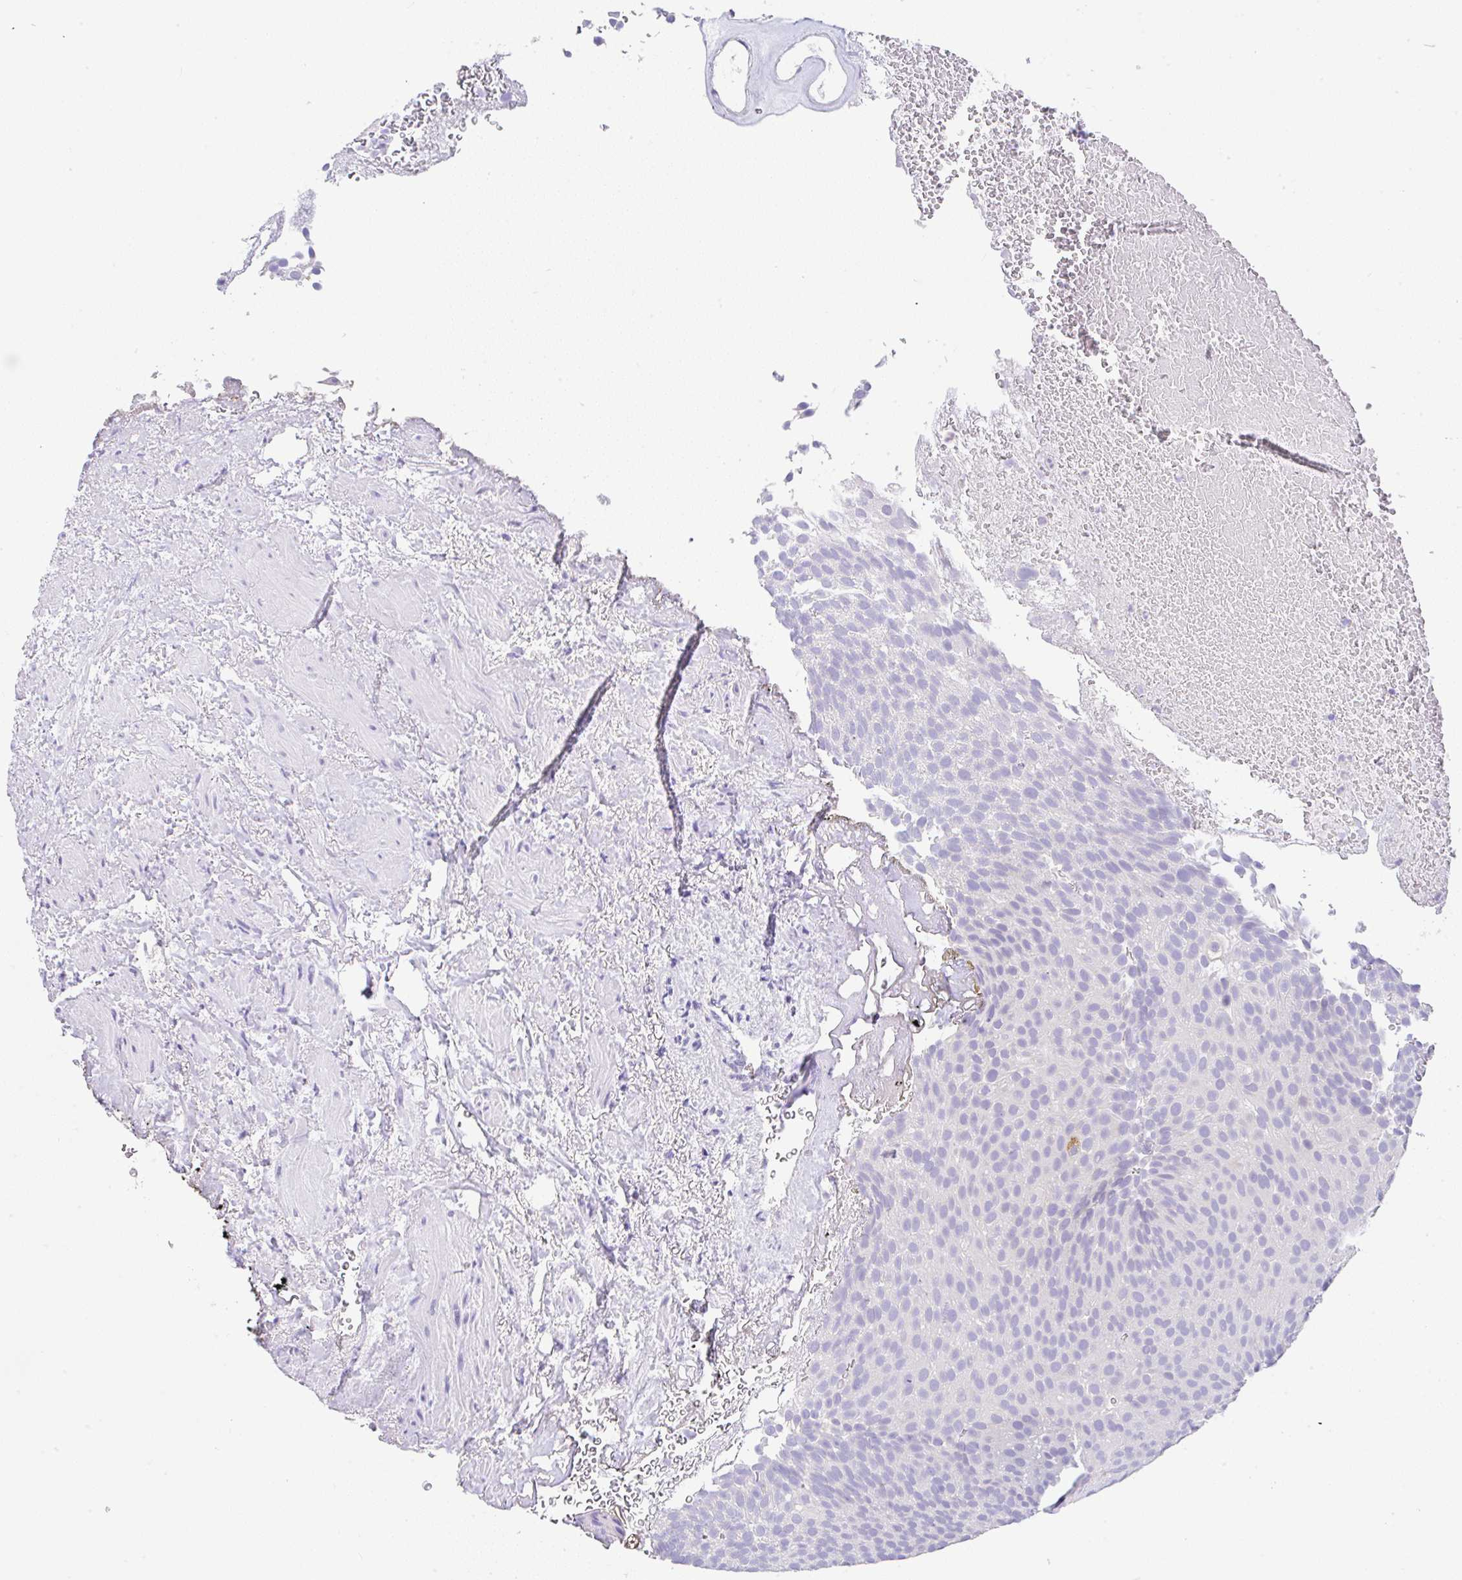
{"staining": {"intensity": "negative", "quantity": "none", "location": "none"}, "tissue": "urothelial cancer", "cell_type": "Tumor cells", "image_type": "cancer", "snomed": [{"axis": "morphology", "description": "Urothelial carcinoma, Low grade"}, {"axis": "topography", "description": "Urinary bladder"}], "caption": "Tumor cells are negative for protein expression in human low-grade urothelial carcinoma. (DAB (3,3'-diaminobenzidine) immunohistochemistry (IHC) with hematoxylin counter stain).", "gene": "SERPINE3", "patient": {"sex": "male", "age": 78}}